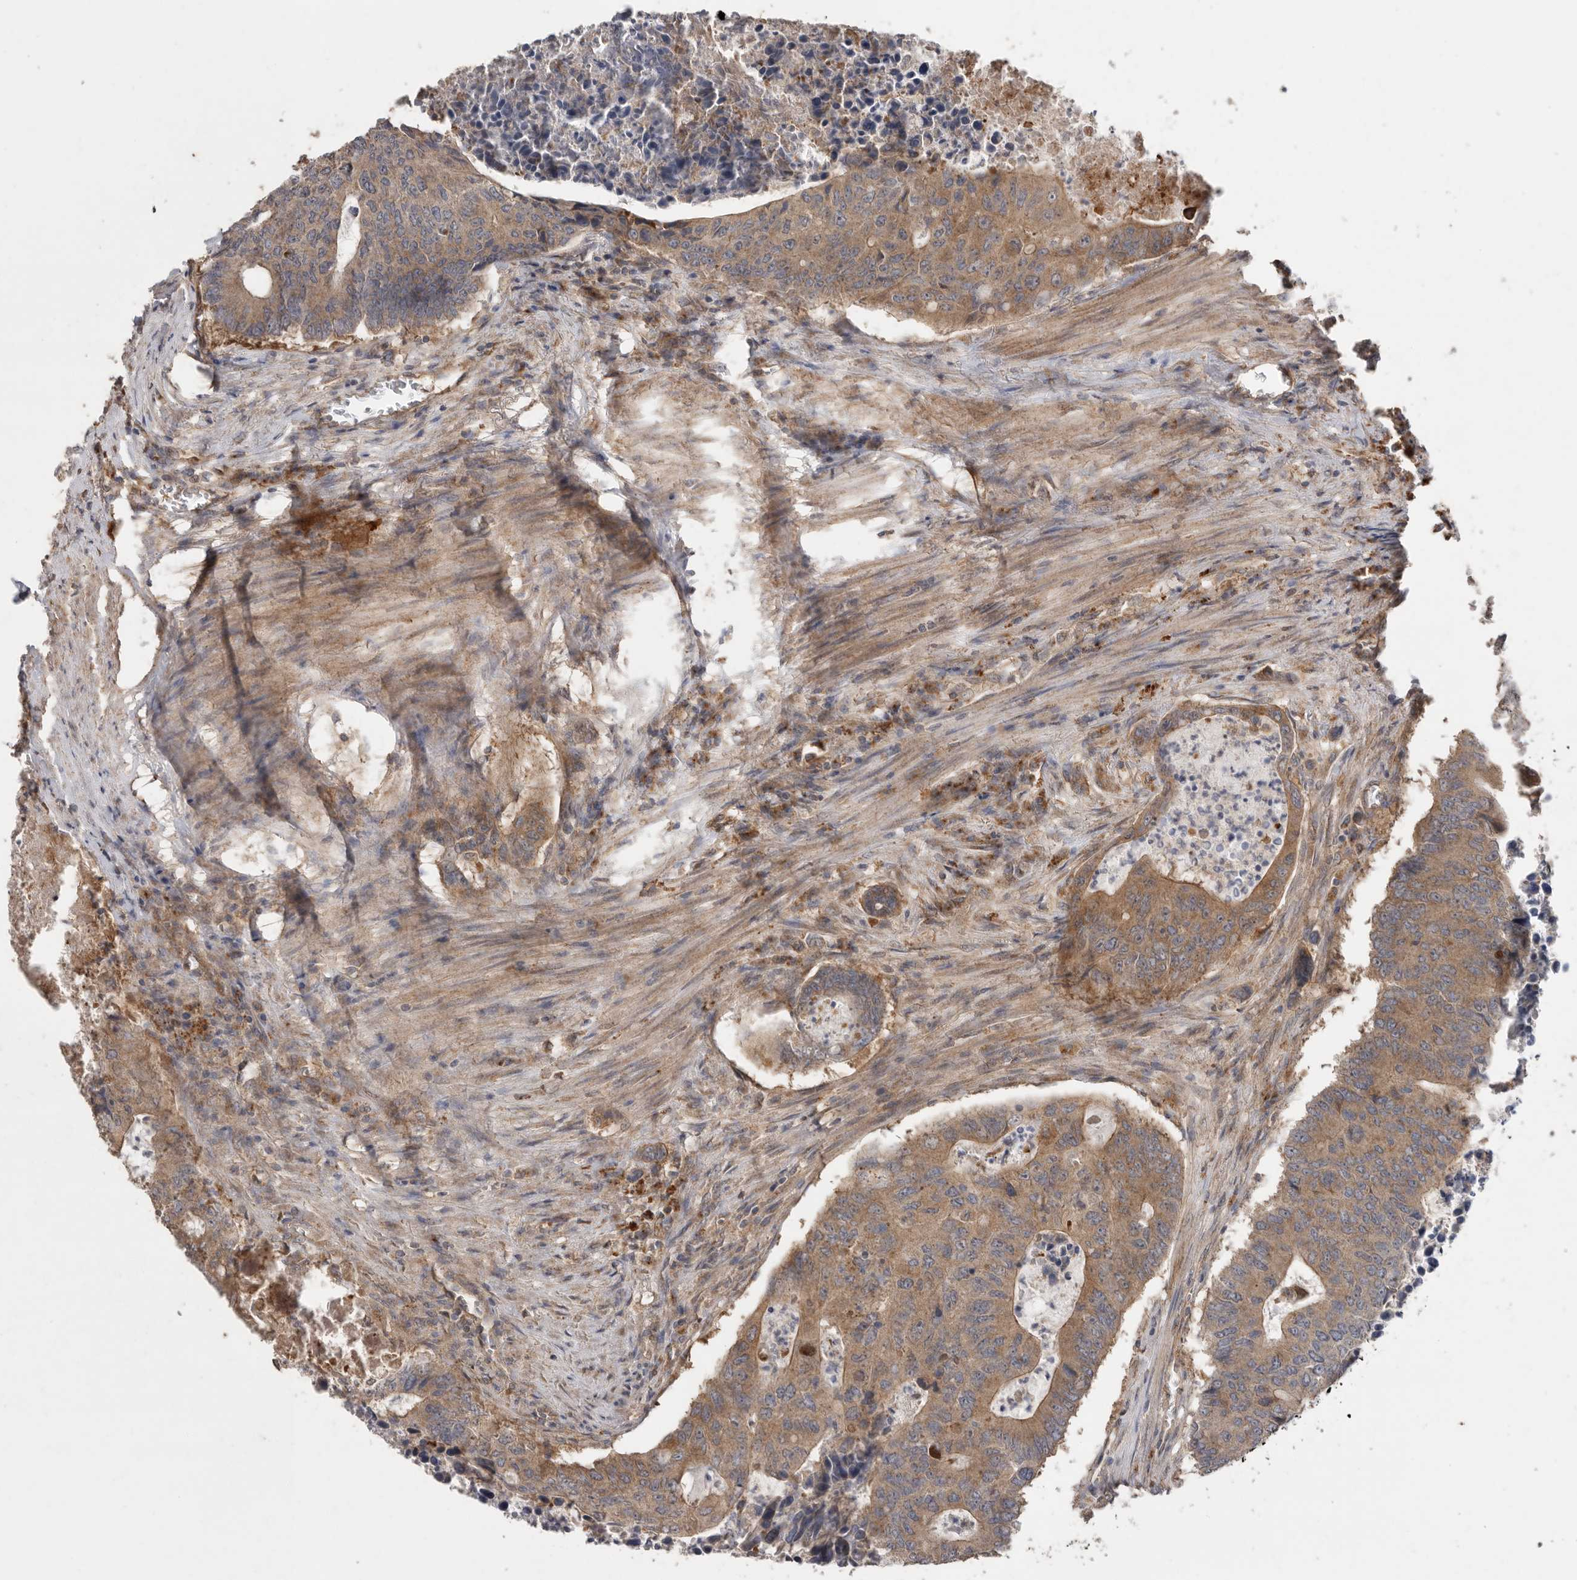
{"staining": {"intensity": "moderate", "quantity": ">75%", "location": "cytoplasmic/membranous"}, "tissue": "colorectal cancer", "cell_type": "Tumor cells", "image_type": "cancer", "snomed": [{"axis": "morphology", "description": "Adenocarcinoma, NOS"}, {"axis": "topography", "description": "Colon"}], "caption": "This photomicrograph demonstrates immunohistochemistry (IHC) staining of colorectal cancer, with medium moderate cytoplasmic/membranous expression in approximately >75% of tumor cells.", "gene": "PODXL2", "patient": {"sex": "male", "age": 87}}